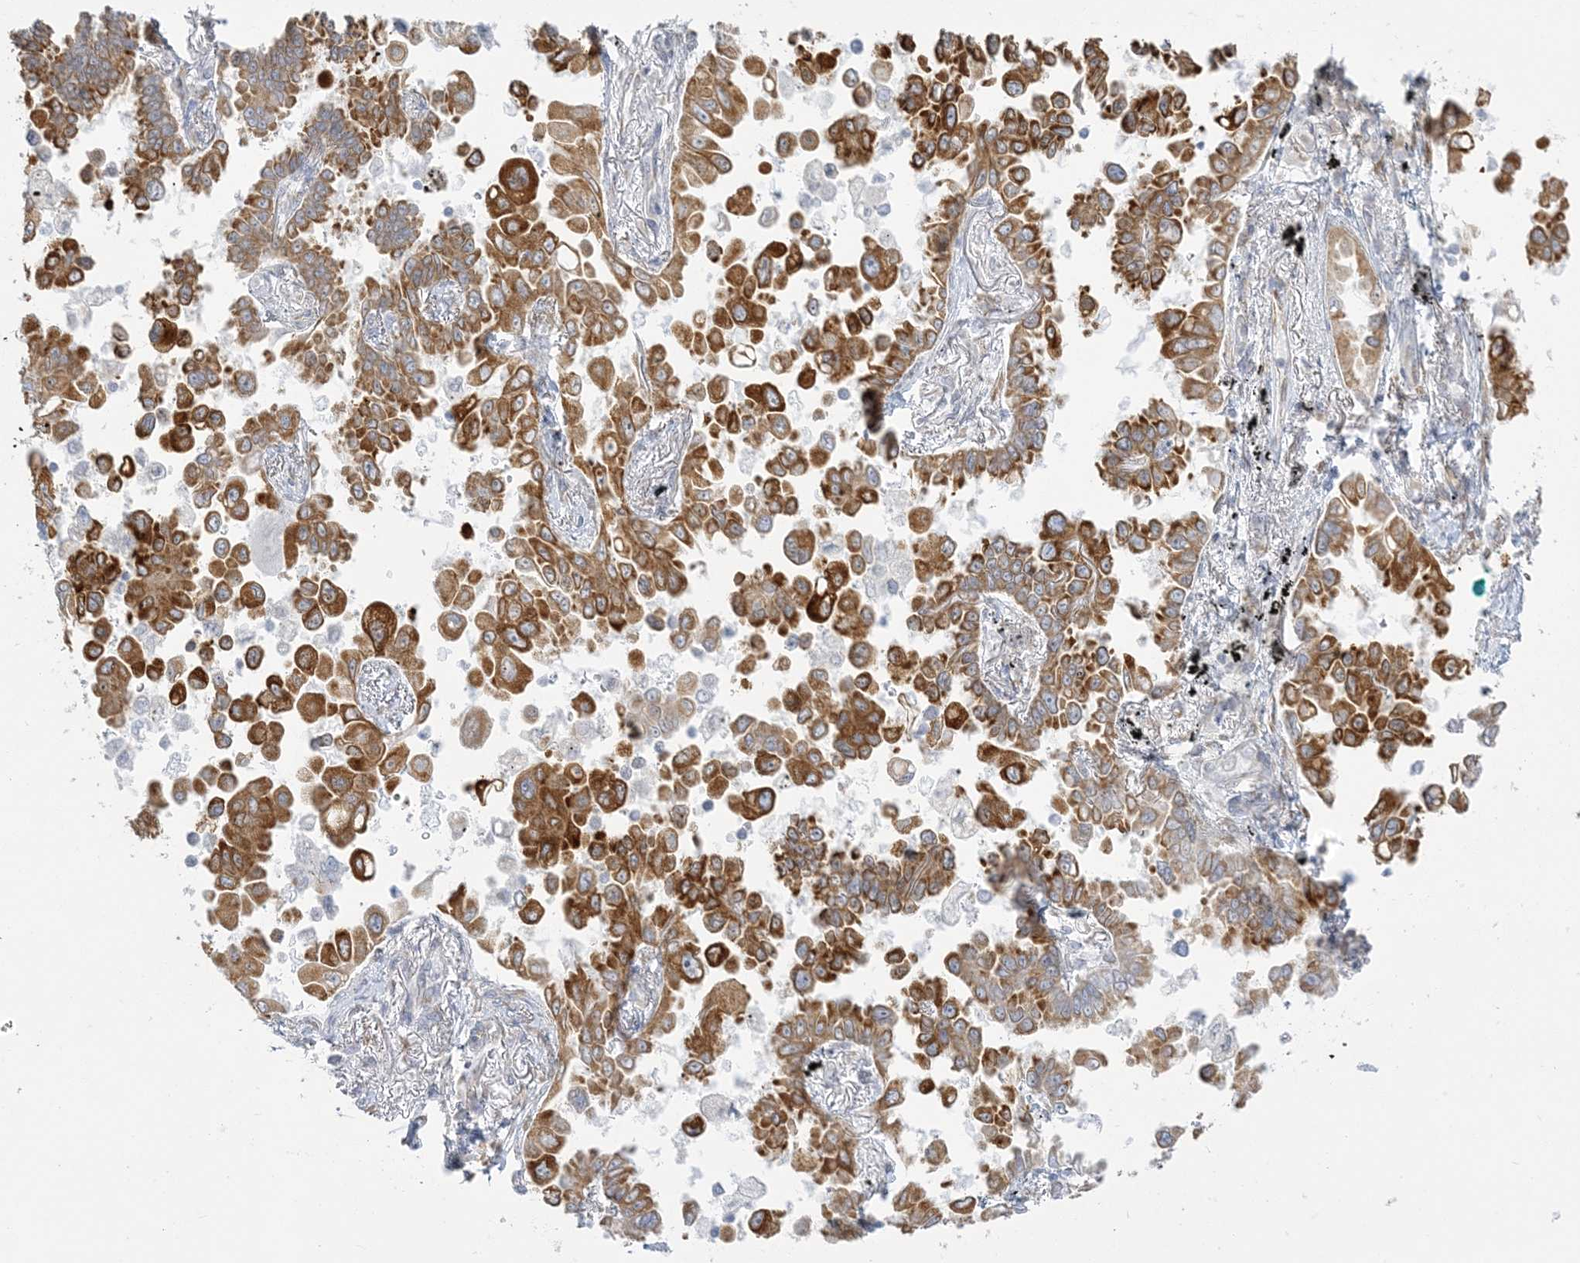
{"staining": {"intensity": "moderate", "quantity": ">75%", "location": "cytoplasmic/membranous"}, "tissue": "lung cancer", "cell_type": "Tumor cells", "image_type": "cancer", "snomed": [{"axis": "morphology", "description": "Adenocarcinoma, NOS"}, {"axis": "topography", "description": "Lung"}], "caption": "A medium amount of moderate cytoplasmic/membranous expression is present in about >75% of tumor cells in adenocarcinoma (lung) tissue.", "gene": "ZC3H6", "patient": {"sex": "female", "age": 67}}